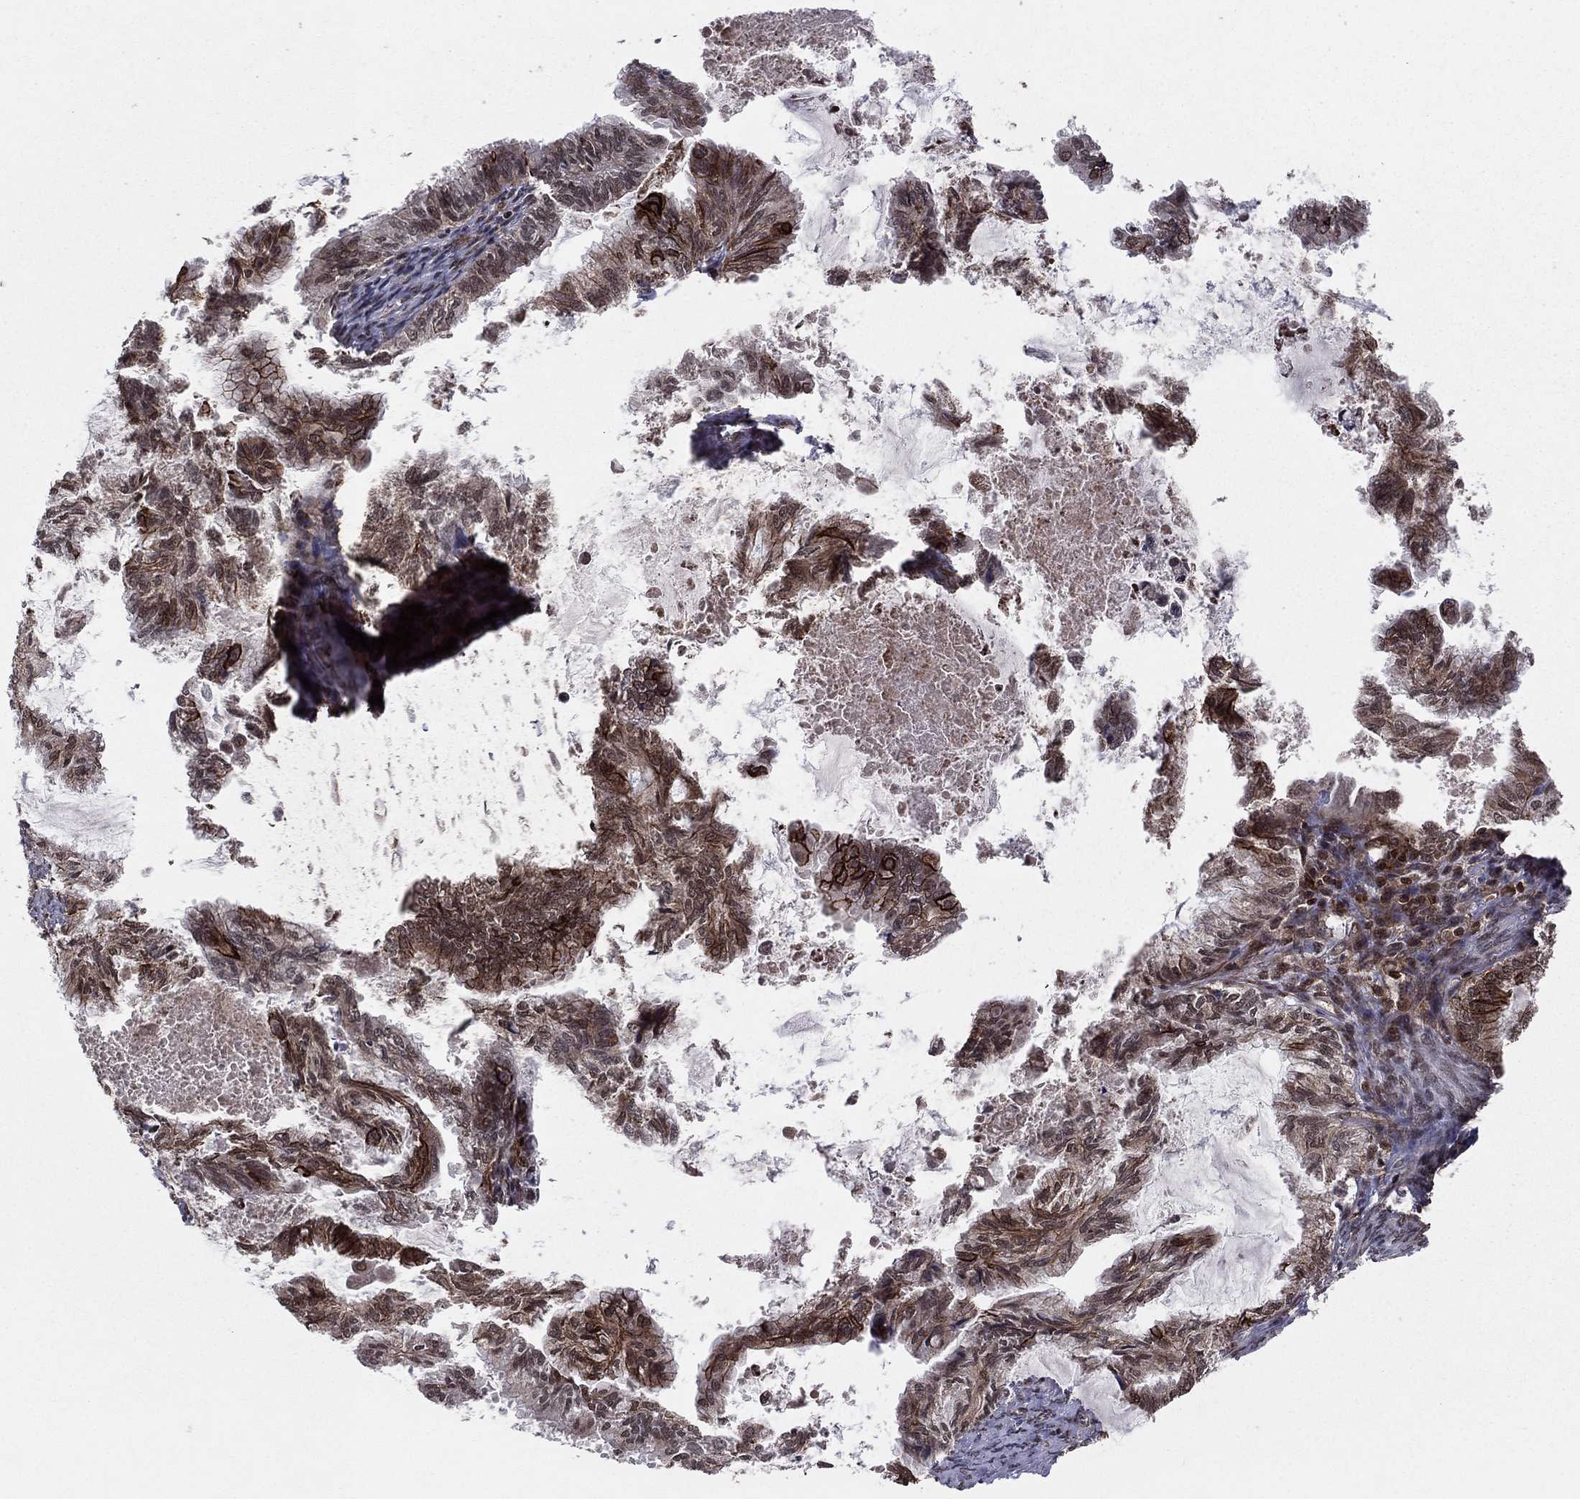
{"staining": {"intensity": "moderate", "quantity": "25%-75%", "location": "cytoplasmic/membranous"}, "tissue": "endometrial cancer", "cell_type": "Tumor cells", "image_type": "cancer", "snomed": [{"axis": "morphology", "description": "Adenocarcinoma, NOS"}, {"axis": "topography", "description": "Endometrium"}], "caption": "Immunohistochemical staining of human endometrial adenocarcinoma demonstrates medium levels of moderate cytoplasmic/membranous protein expression in about 25%-75% of tumor cells.", "gene": "SSX2IP", "patient": {"sex": "female", "age": 86}}